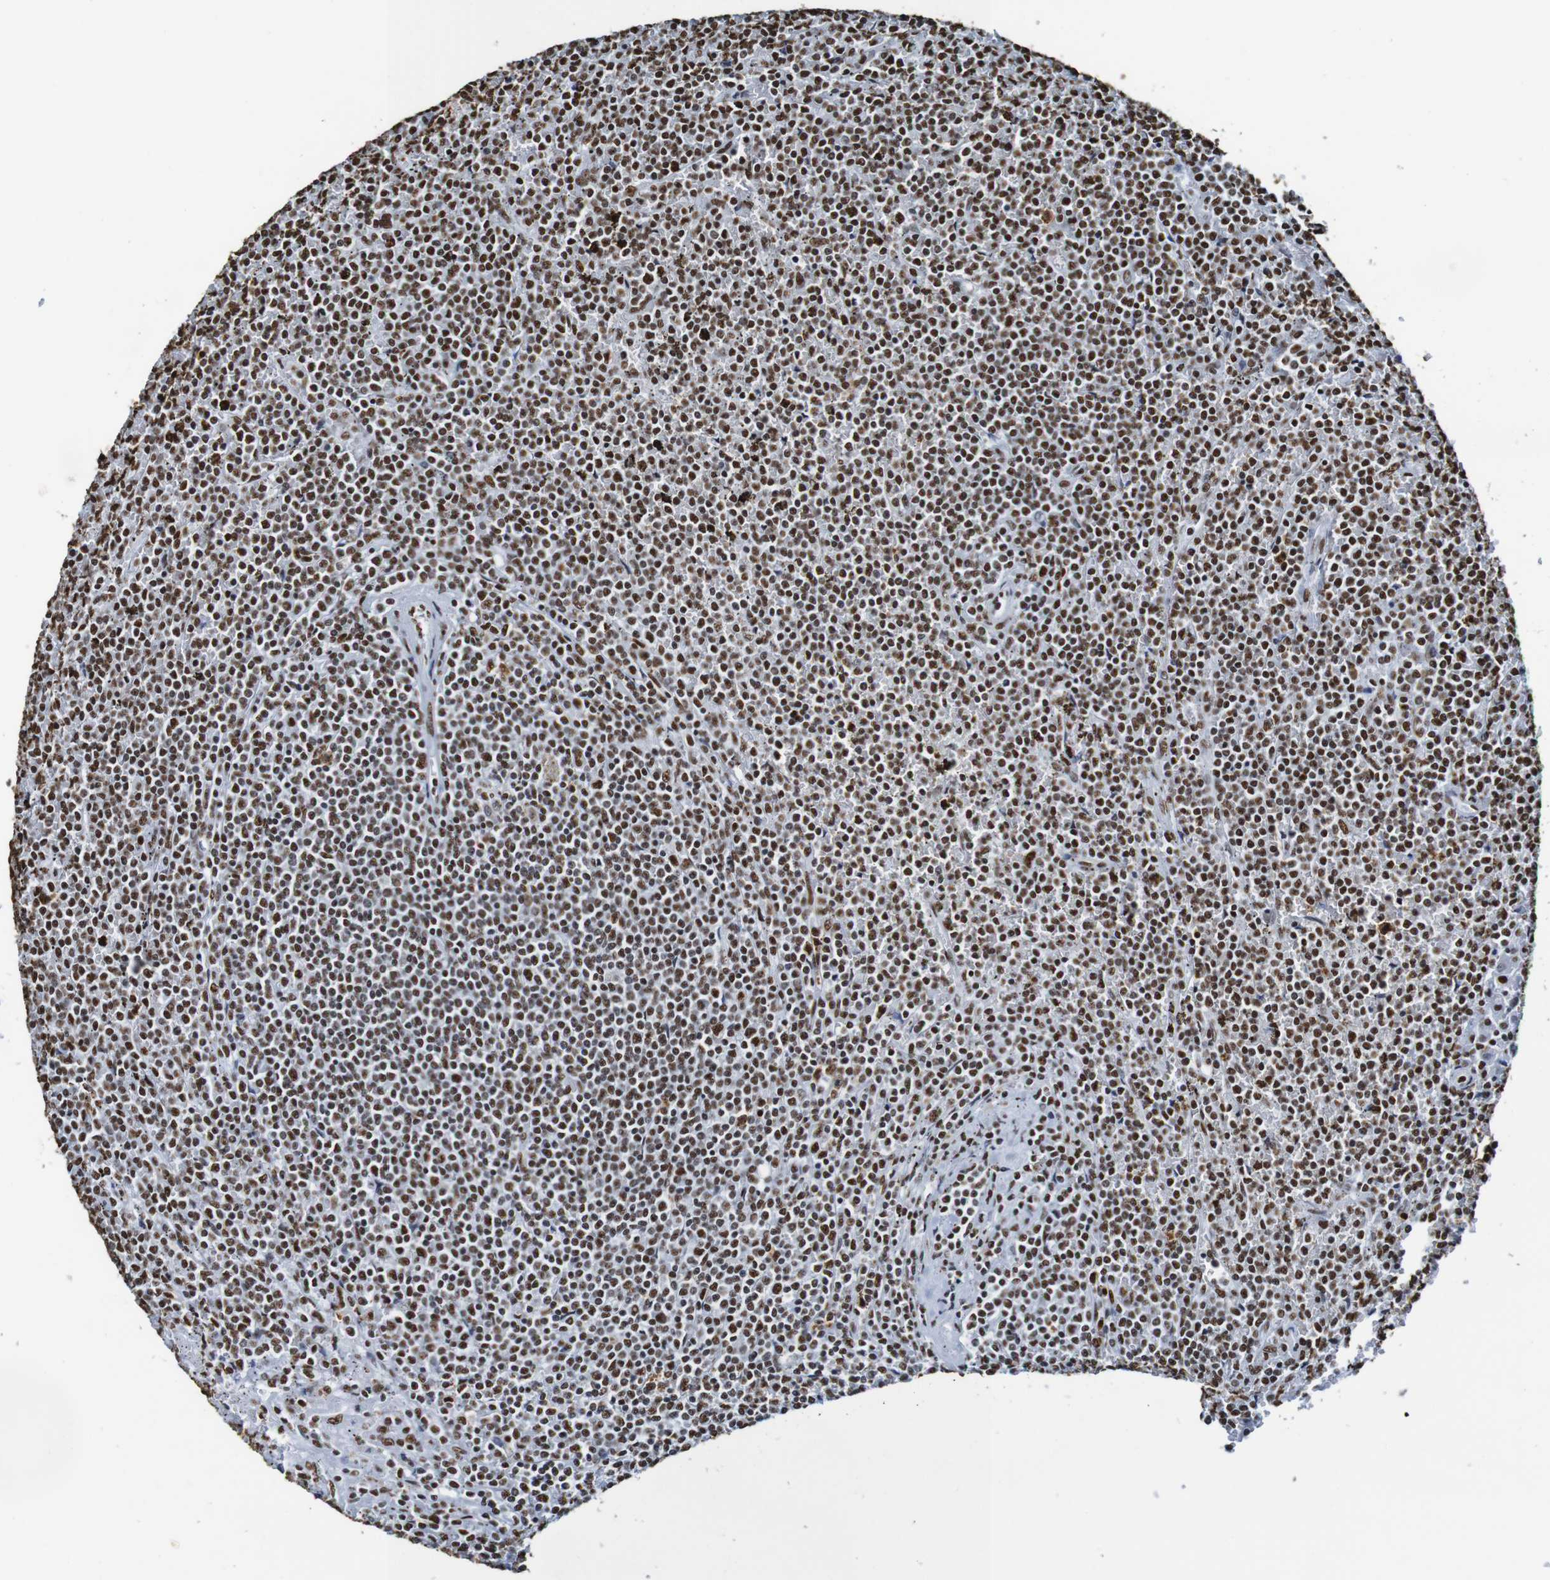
{"staining": {"intensity": "strong", "quantity": ">75%", "location": "nuclear"}, "tissue": "lymphoma", "cell_type": "Tumor cells", "image_type": "cancer", "snomed": [{"axis": "morphology", "description": "Malignant lymphoma, non-Hodgkin's type, Low grade"}, {"axis": "topography", "description": "Spleen"}], "caption": "A histopathology image showing strong nuclear positivity in about >75% of tumor cells in lymphoma, as visualized by brown immunohistochemical staining.", "gene": "SRSF3", "patient": {"sex": "female", "age": 19}}